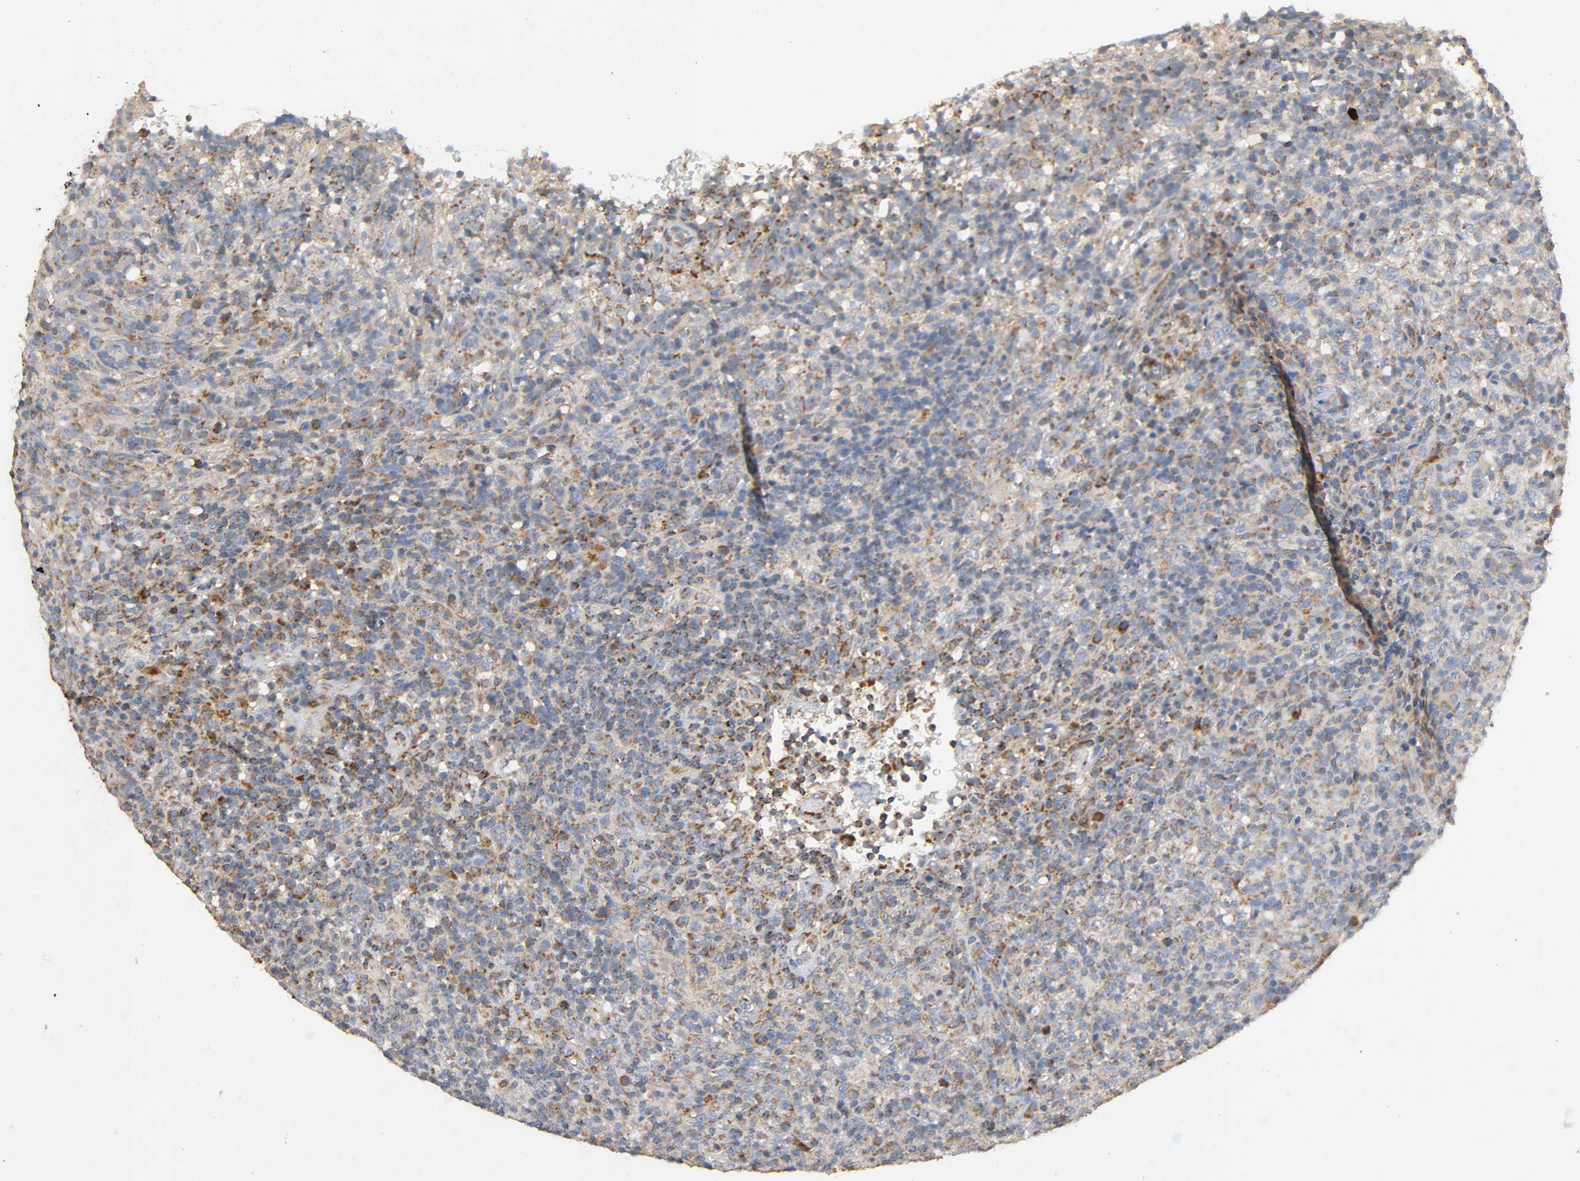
{"staining": {"intensity": "weak", "quantity": "25%-75%", "location": "cytoplasmic/membranous"}, "tissue": "lymphoma", "cell_type": "Tumor cells", "image_type": "cancer", "snomed": [{"axis": "morphology", "description": "Malignant lymphoma, non-Hodgkin's type, High grade"}, {"axis": "topography", "description": "Lymph node"}], "caption": "Tumor cells display low levels of weak cytoplasmic/membranous expression in approximately 25%-75% of cells in human lymphoma.", "gene": "NDUFS3", "patient": {"sex": "female", "age": 76}}